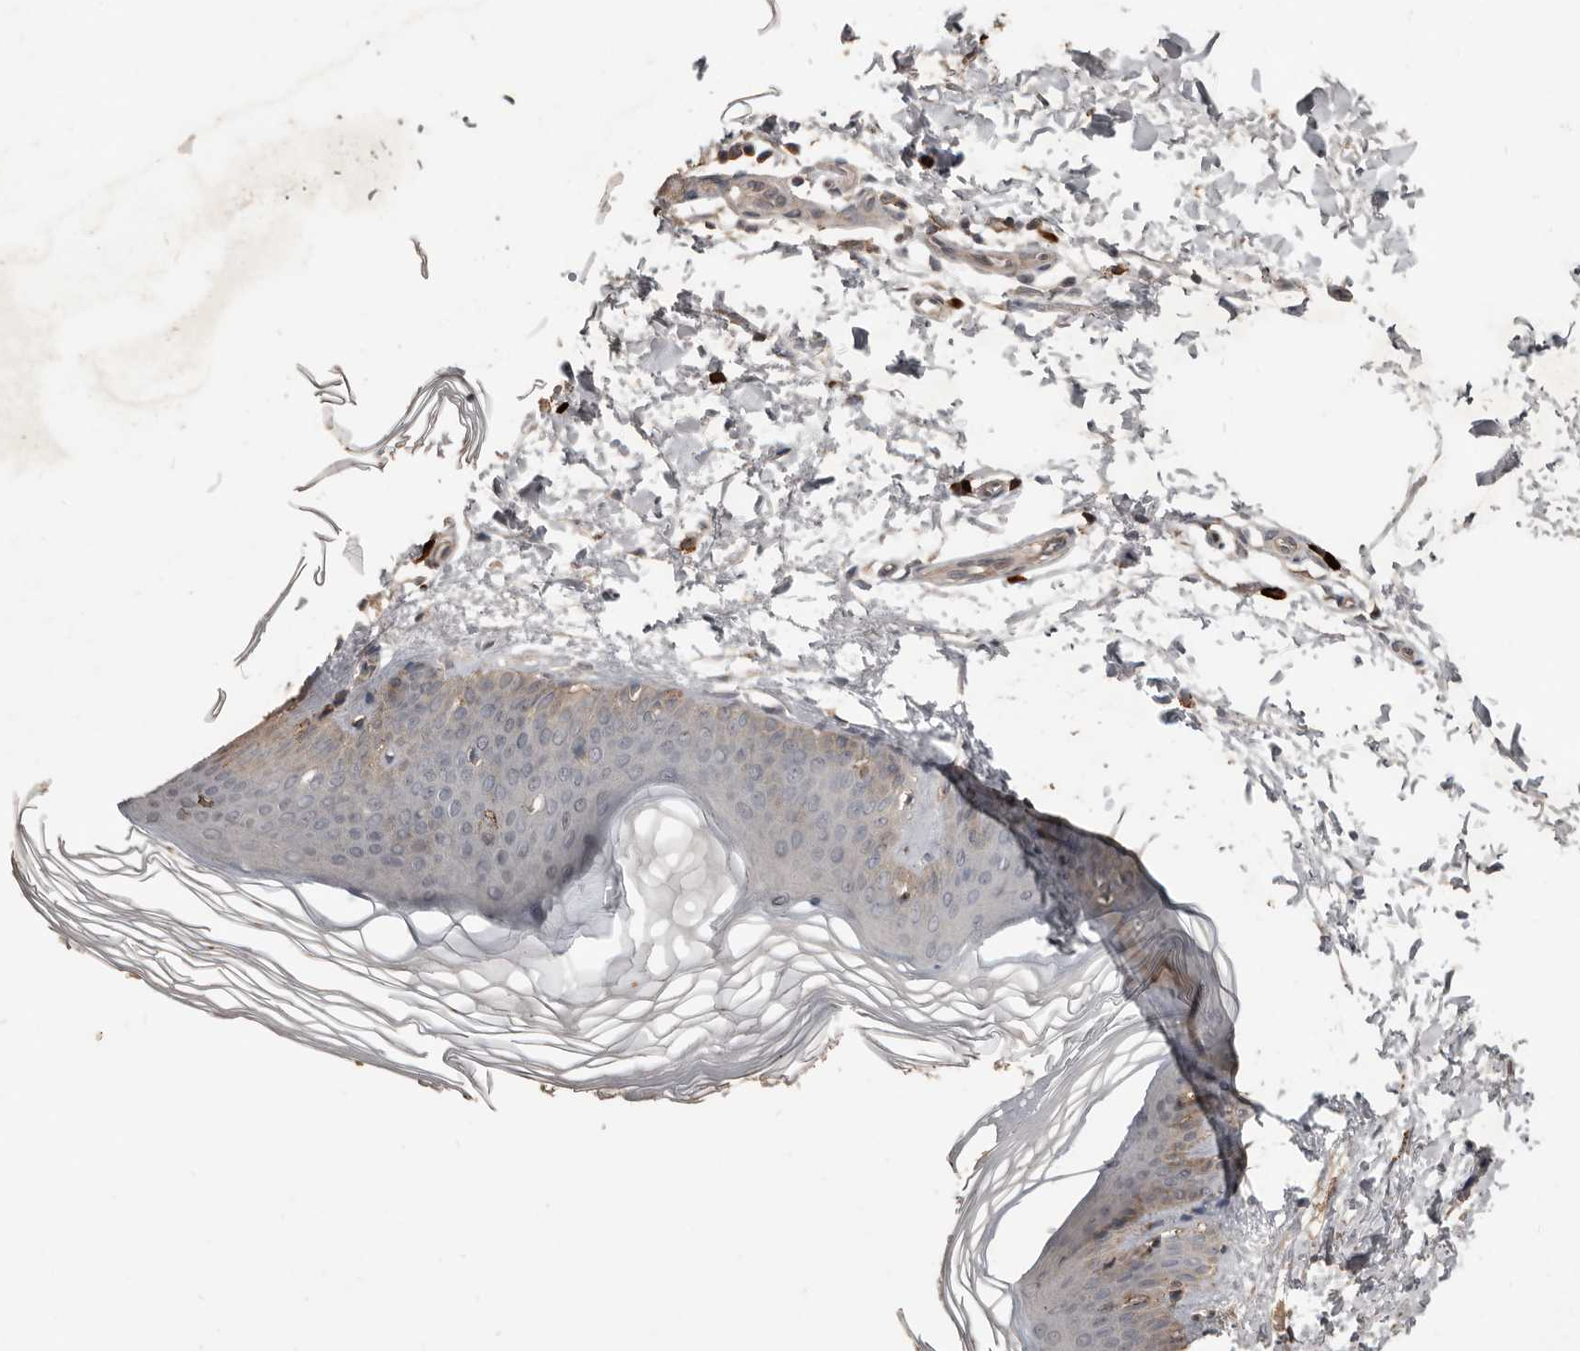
{"staining": {"intensity": "negative", "quantity": "none", "location": "none"}, "tissue": "skin", "cell_type": "Fibroblasts", "image_type": "normal", "snomed": [{"axis": "morphology", "description": "Normal tissue, NOS"}, {"axis": "topography", "description": "Skin"}], "caption": "IHC photomicrograph of normal skin: skin stained with DAB displays no significant protein expression in fibroblasts.", "gene": "BAMBI", "patient": {"sex": "female", "age": 27}}